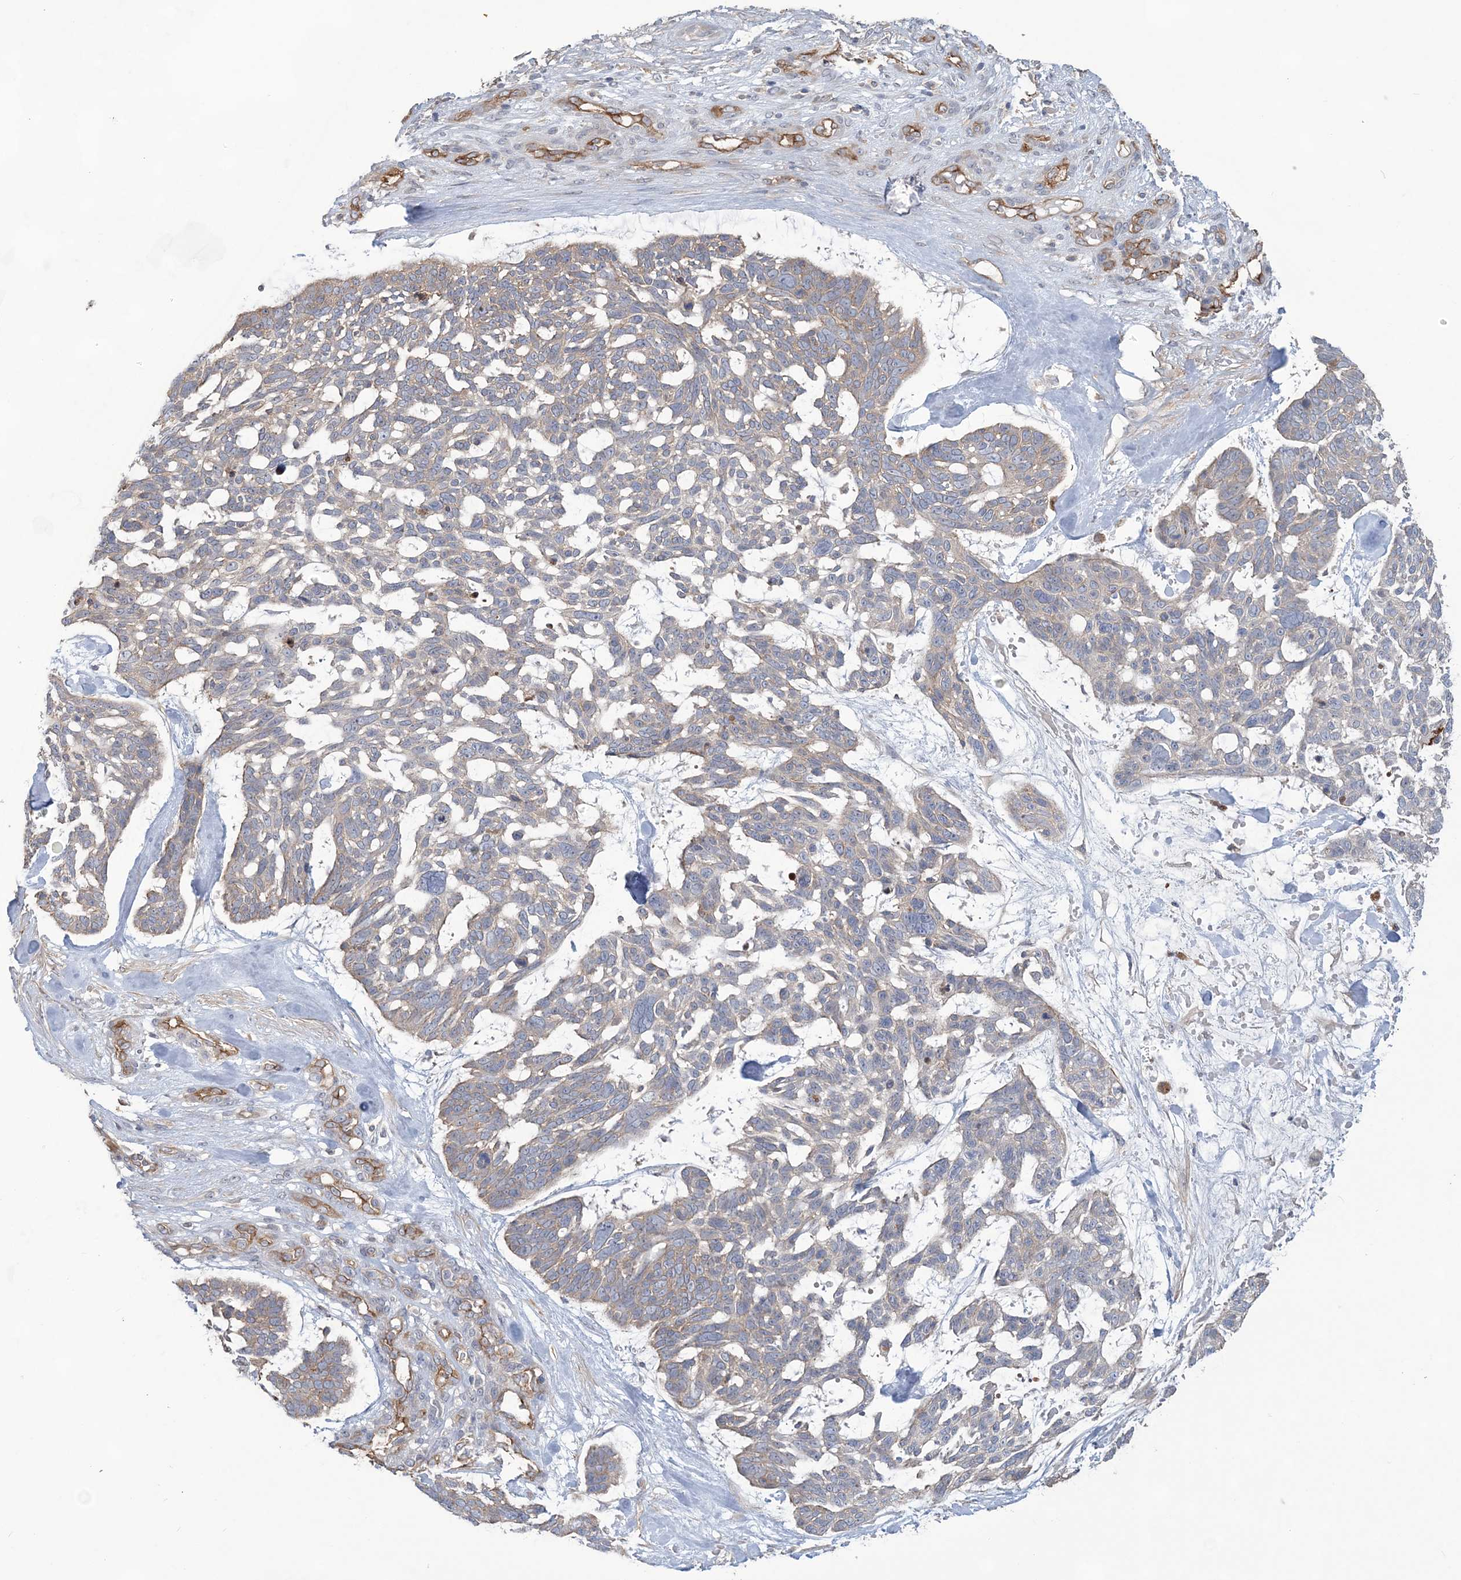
{"staining": {"intensity": "weak", "quantity": "25%-75%", "location": "cytoplasmic/membranous"}, "tissue": "skin cancer", "cell_type": "Tumor cells", "image_type": "cancer", "snomed": [{"axis": "morphology", "description": "Basal cell carcinoma"}, {"axis": "topography", "description": "Skin"}], "caption": "About 25%-75% of tumor cells in skin cancer (basal cell carcinoma) reveal weak cytoplasmic/membranous protein positivity as visualized by brown immunohistochemical staining.", "gene": "RAI14", "patient": {"sex": "male", "age": 88}}